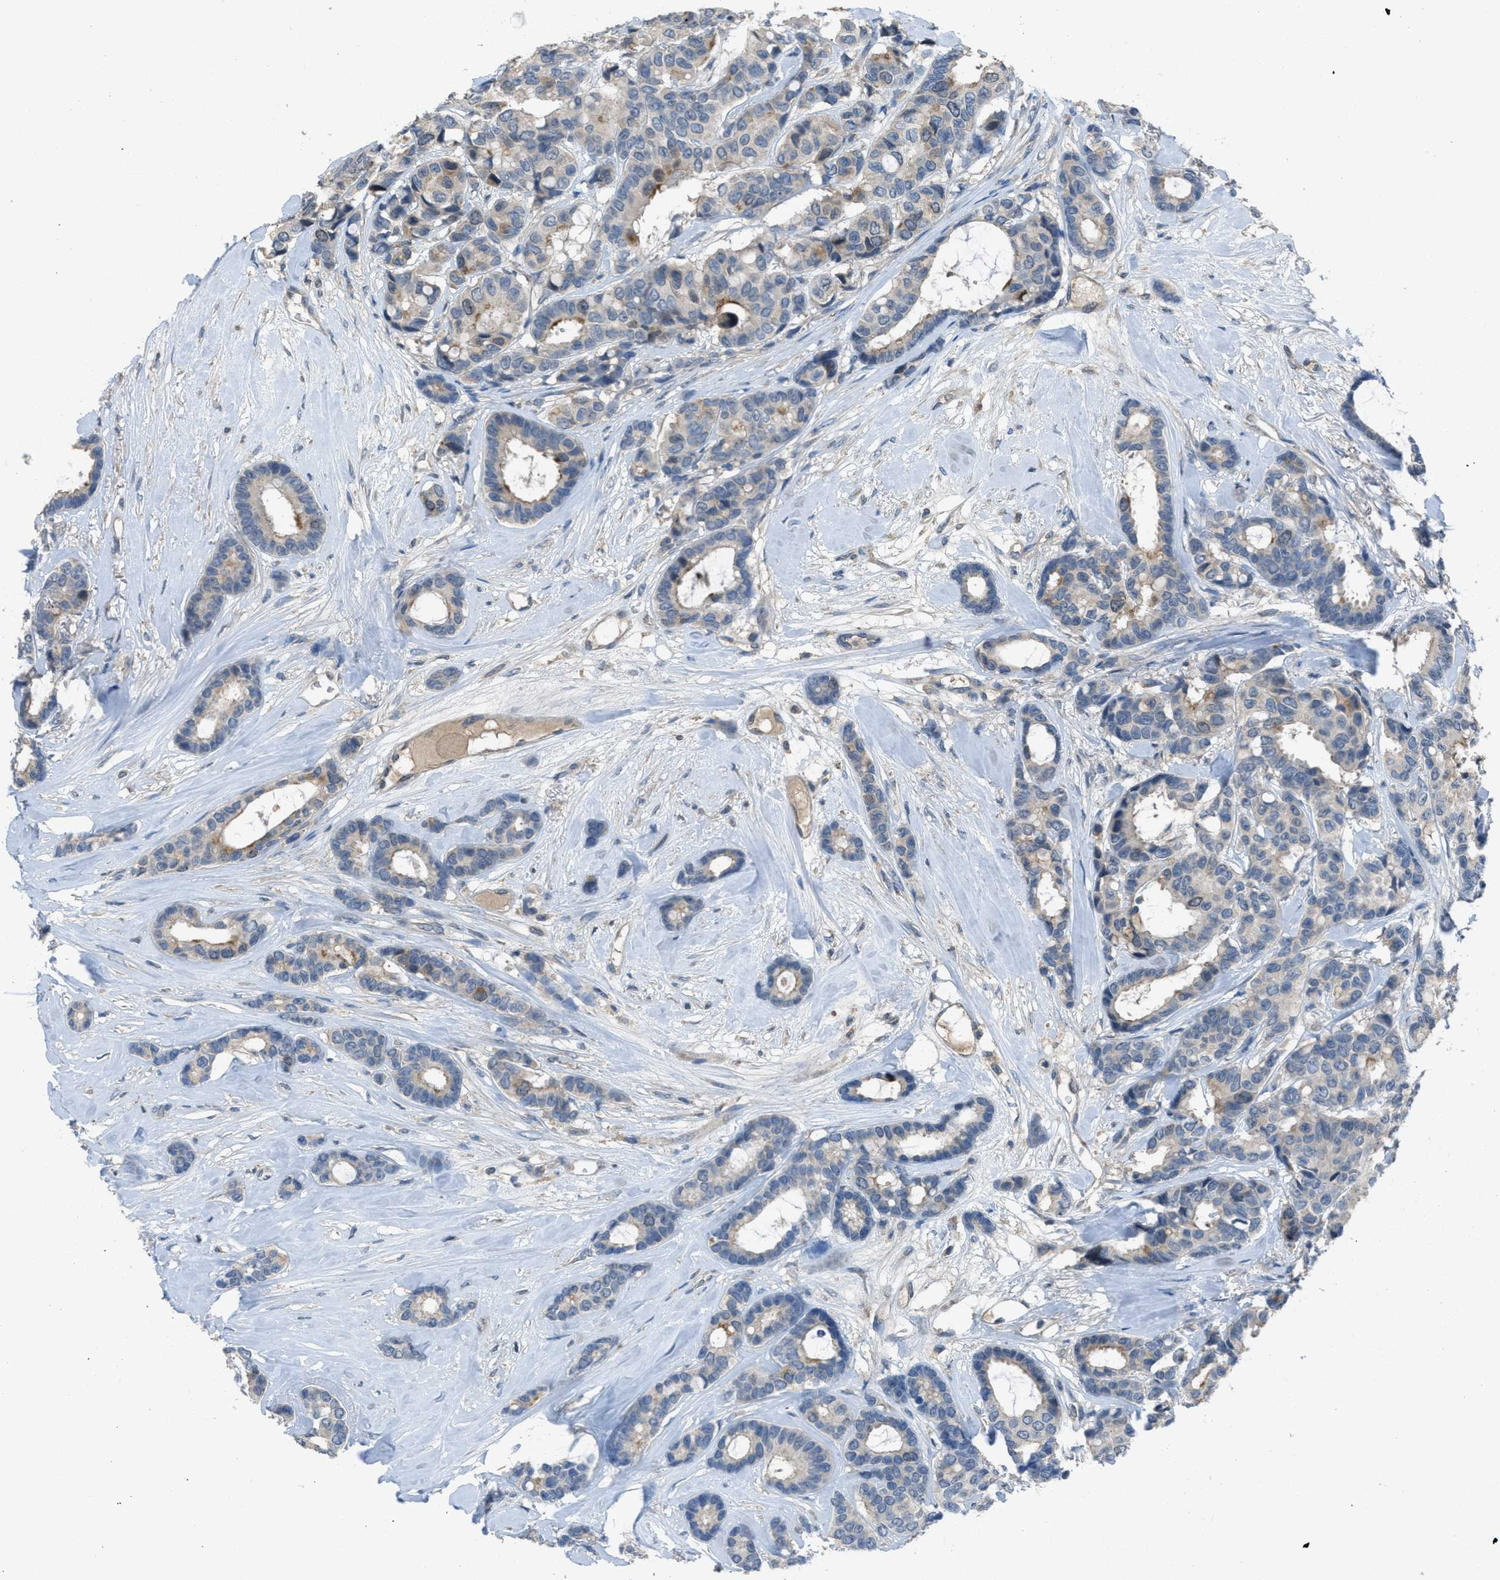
{"staining": {"intensity": "moderate", "quantity": "<25%", "location": "cytoplasmic/membranous"}, "tissue": "breast cancer", "cell_type": "Tumor cells", "image_type": "cancer", "snomed": [{"axis": "morphology", "description": "Duct carcinoma"}, {"axis": "topography", "description": "Breast"}], "caption": "This is an image of immunohistochemistry (IHC) staining of intraductal carcinoma (breast), which shows moderate positivity in the cytoplasmic/membranous of tumor cells.", "gene": "MIS18A", "patient": {"sex": "female", "age": 87}}